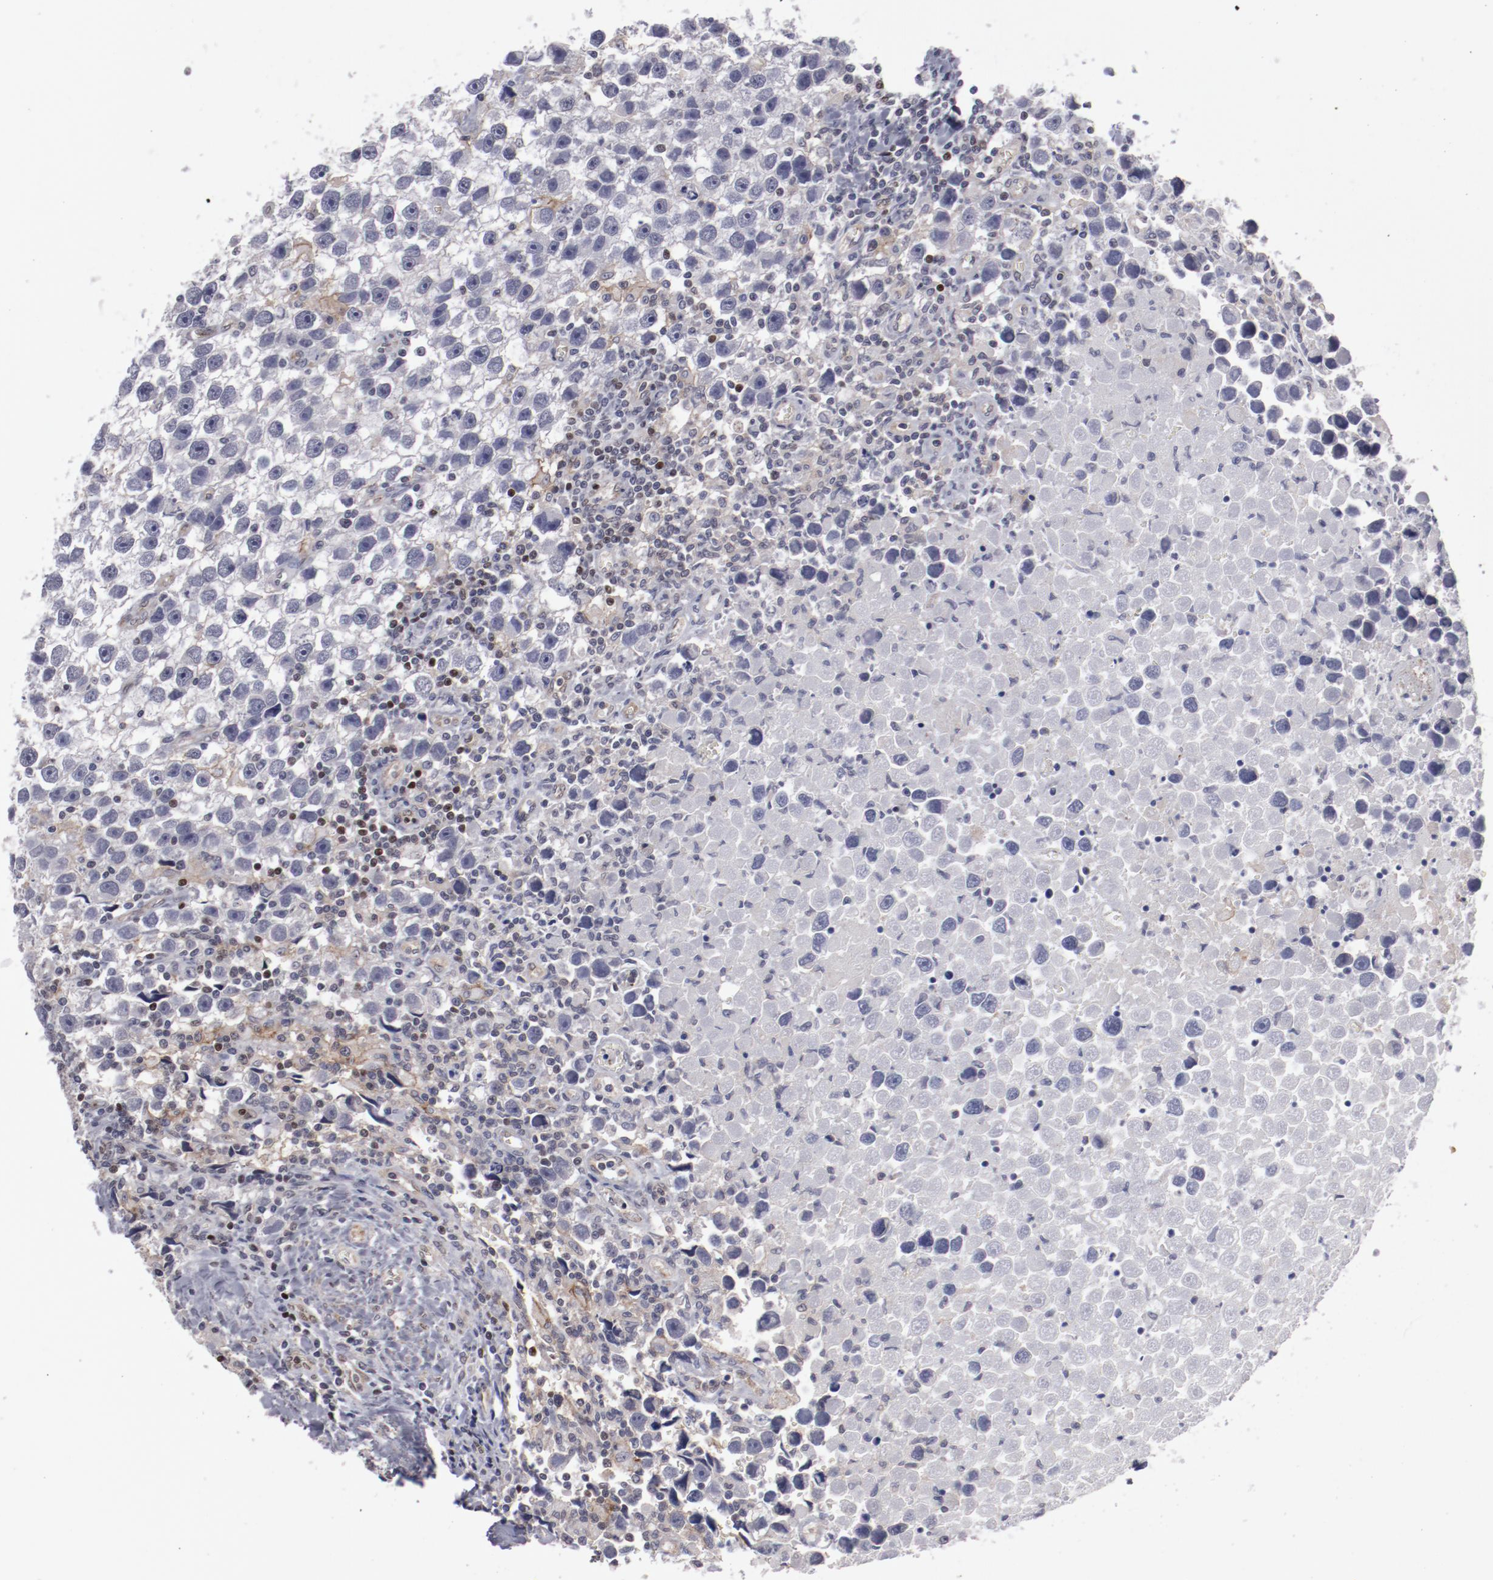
{"staining": {"intensity": "negative", "quantity": "none", "location": "none"}, "tissue": "testis cancer", "cell_type": "Tumor cells", "image_type": "cancer", "snomed": [{"axis": "morphology", "description": "Seminoma, NOS"}, {"axis": "topography", "description": "Testis"}], "caption": "IHC image of testis cancer (seminoma) stained for a protein (brown), which demonstrates no staining in tumor cells.", "gene": "LEF1", "patient": {"sex": "male", "age": 43}}